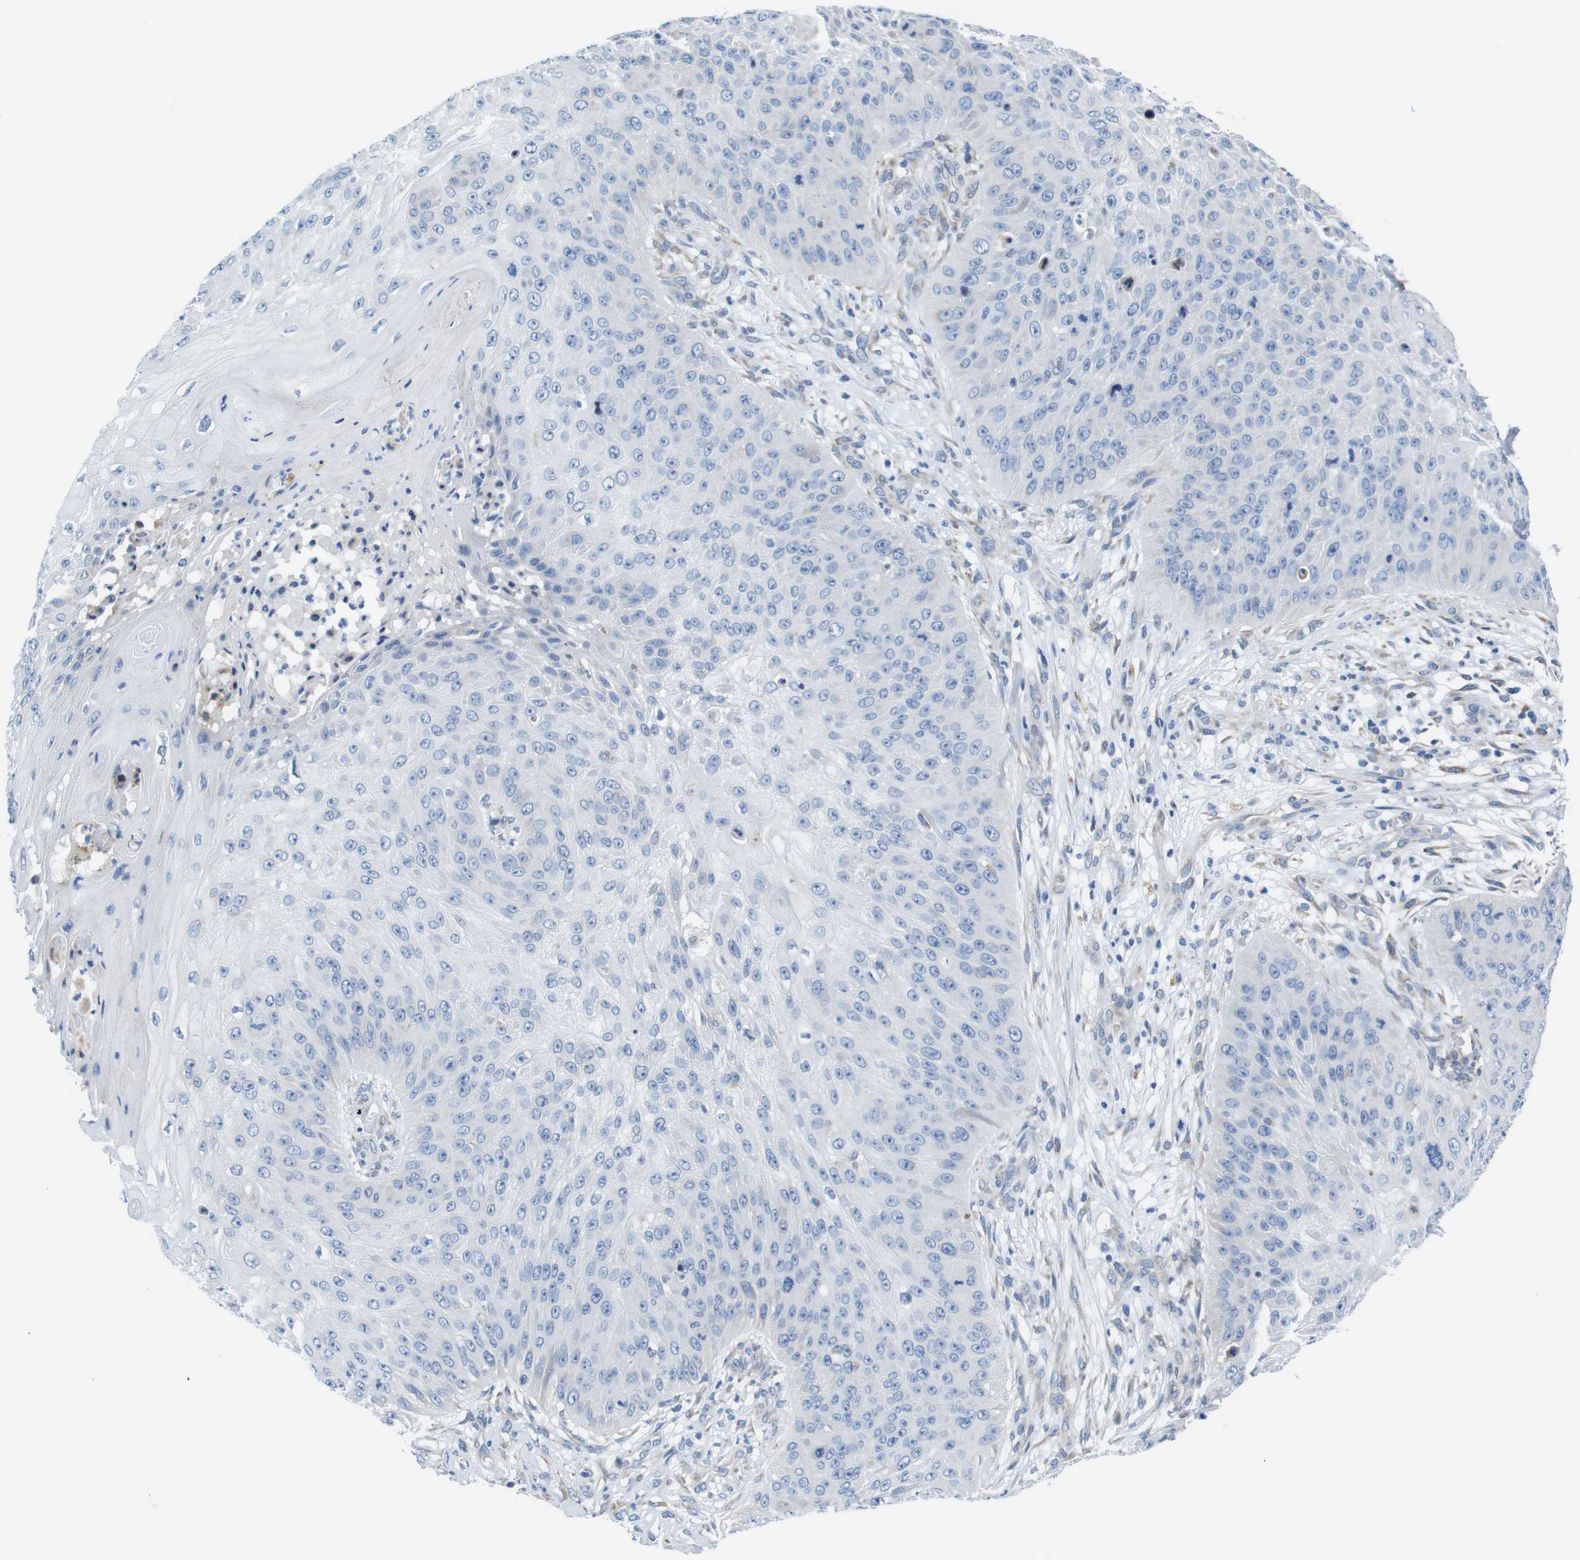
{"staining": {"intensity": "negative", "quantity": "none", "location": "none"}, "tissue": "skin cancer", "cell_type": "Tumor cells", "image_type": "cancer", "snomed": [{"axis": "morphology", "description": "Squamous cell carcinoma, NOS"}, {"axis": "topography", "description": "Skin"}], "caption": "Protein analysis of skin cancer reveals no significant expression in tumor cells.", "gene": "CDH8", "patient": {"sex": "female", "age": 80}}